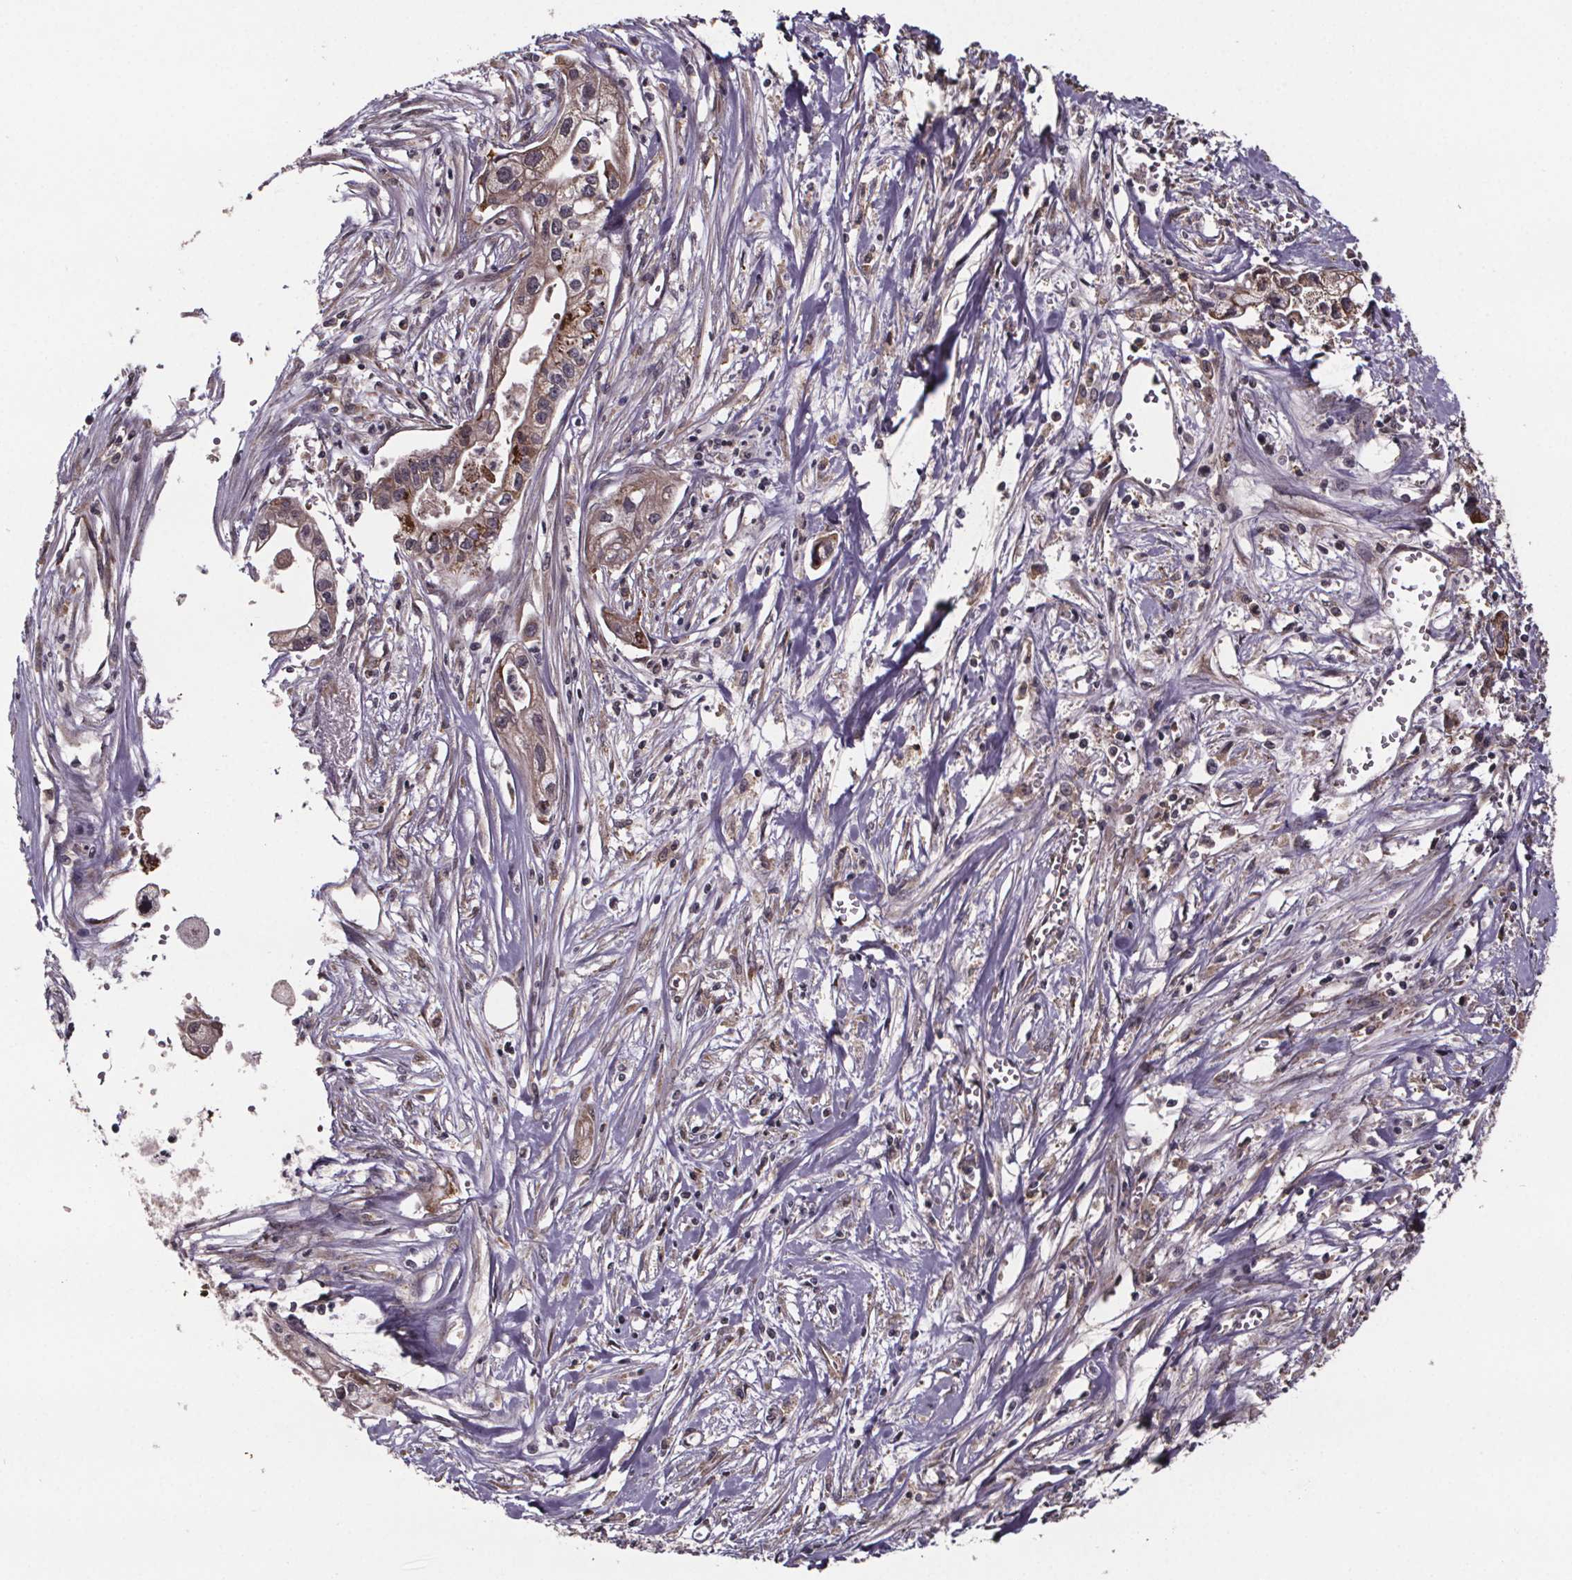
{"staining": {"intensity": "weak", "quantity": ">75%", "location": "cytoplasmic/membranous"}, "tissue": "pancreatic cancer", "cell_type": "Tumor cells", "image_type": "cancer", "snomed": [{"axis": "morphology", "description": "Adenocarcinoma, NOS"}, {"axis": "topography", "description": "Pancreas"}], "caption": "A low amount of weak cytoplasmic/membranous staining is appreciated in approximately >75% of tumor cells in pancreatic cancer tissue.", "gene": "SAT1", "patient": {"sex": "male", "age": 70}}